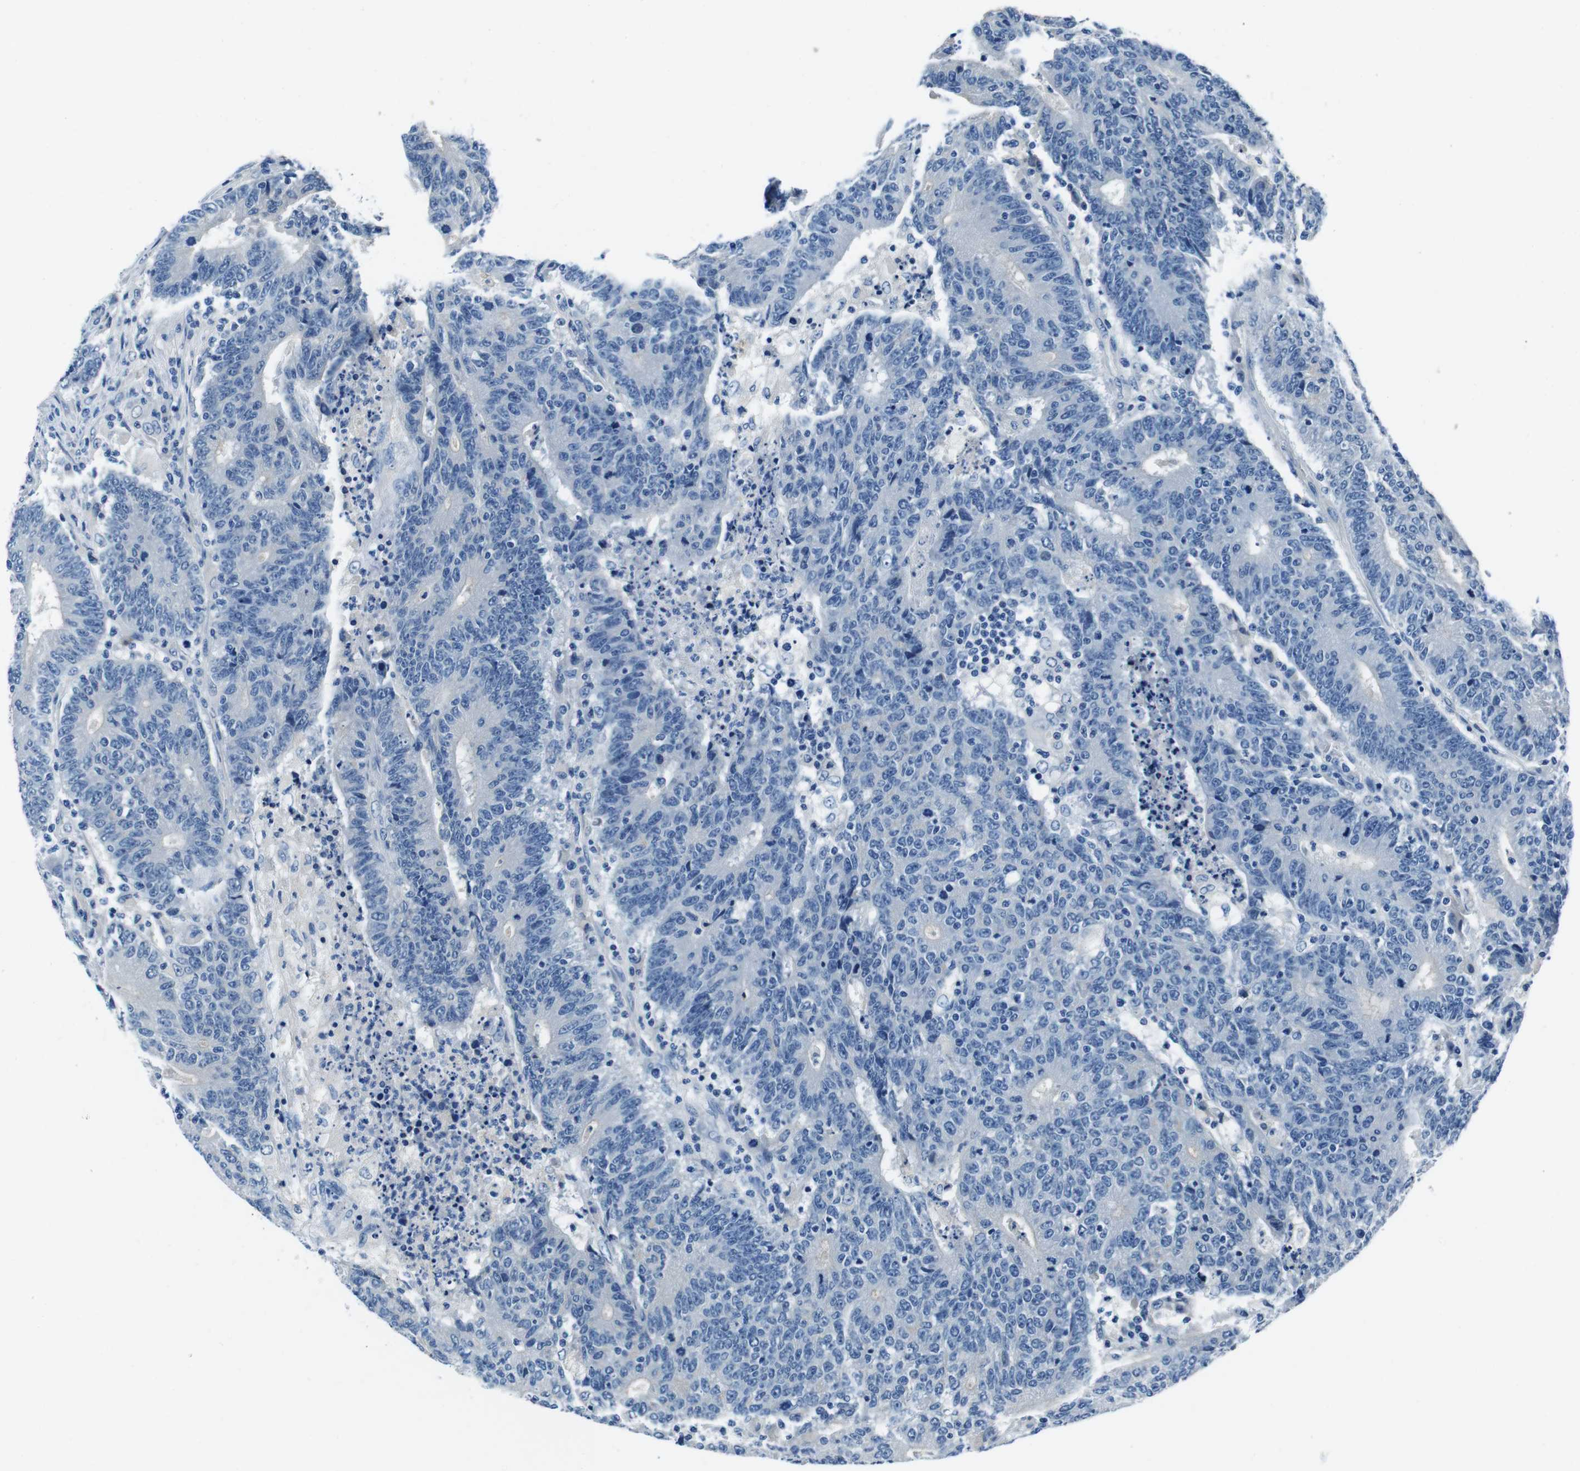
{"staining": {"intensity": "negative", "quantity": "none", "location": "none"}, "tissue": "colorectal cancer", "cell_type": "Tumor cells", "image_type": "cancer", "snomed": [{"axis": "morphology", "description": "Normal tissue, NOS"}, {"axis": "morphology", "description": "Adenocarcinoma, NOS"}, {"axis": "topography", "description": "Colon"}], "caption": "This is an immunohistochemistry photomicrograph of human colorectal cancer (adenocarcinoma). There is no staining in tumor cells.", "gene": "CASQ1", "patient": {"sex": "female", "age": 75}}